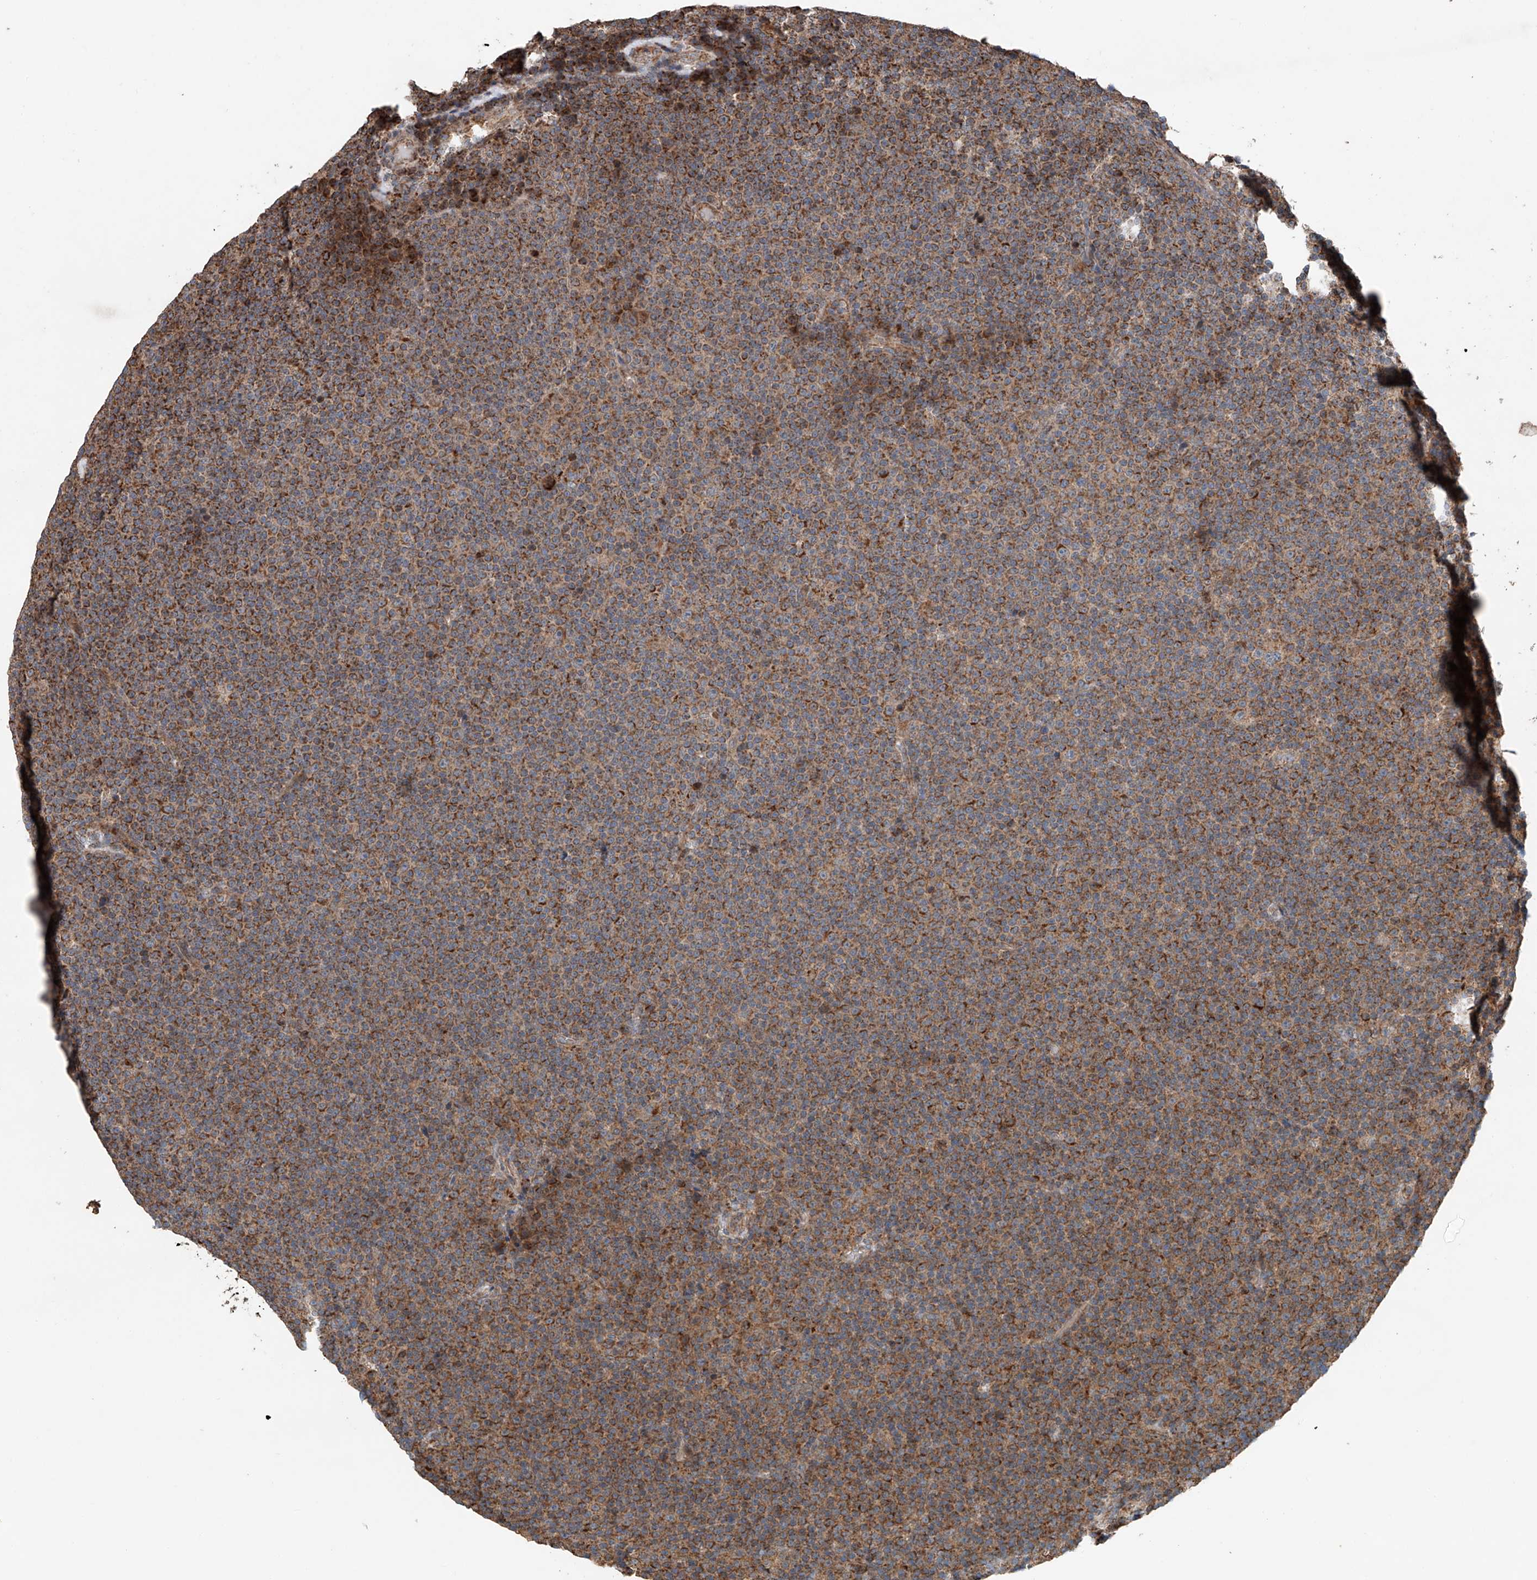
{"staining": {"intensity": "strong", "quantity": "25%-75%", "location": "cytoplasmic/membranous"}, "tissue": "lymphoma", "cell_type": "Tumor cells", "image_type": "cancer", "snomed": [{"axis": "morphology", "description": "Malignant lymphoma, non-Hodgkin's type, Low grade"}, {"axis": "topography", "description": "Lymph node"}], "caption": "The immunohistochemical stain labels strong cytoplasmic/membranous positivity in tumor cells of lymphoma tissue. (DAB (3,3'-diaminobenzidine) IHC, brown staining for protein, blue staining for nuclei).", "gene": "AP4B1", "patient": {"sex": "female", "age": 67}}